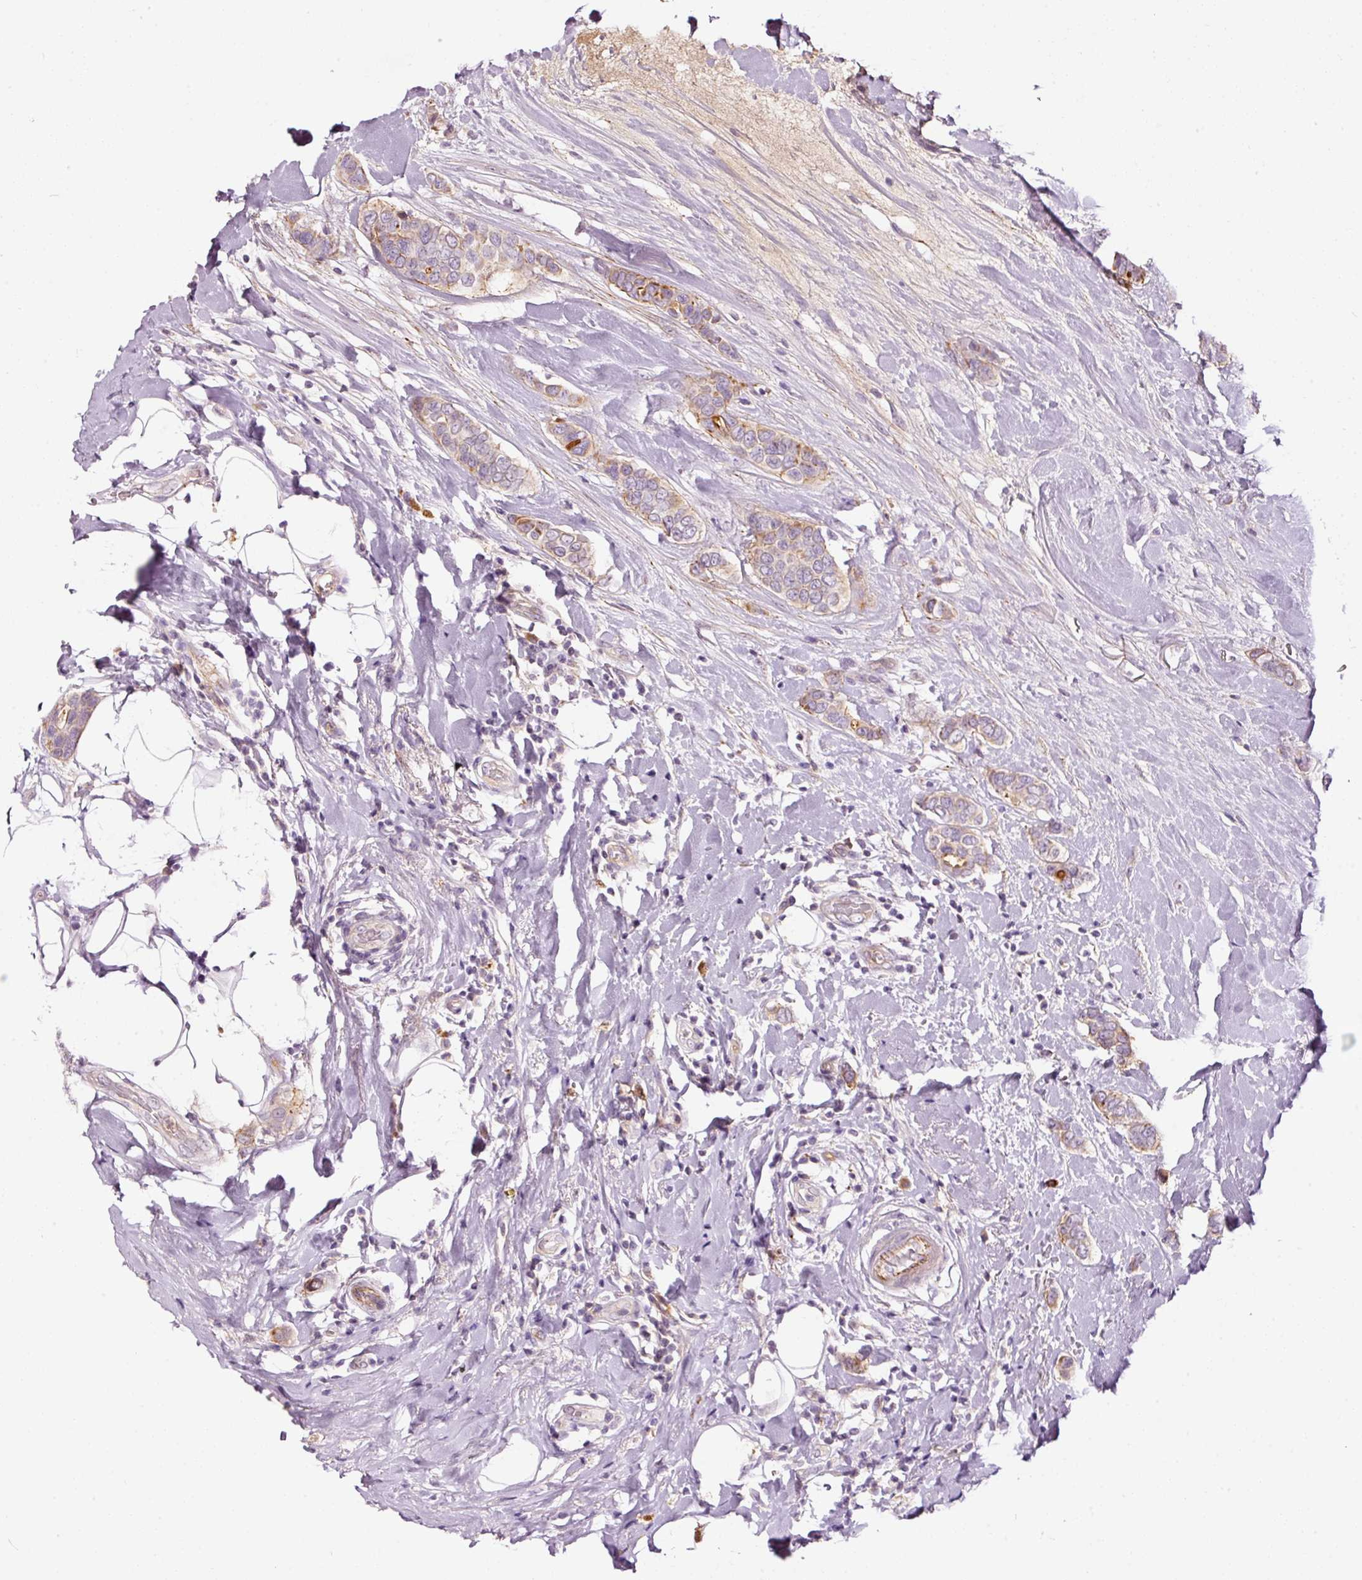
{"staining": {"intensity": "moderate", "quantity": "25%-75%", "location": "cytoplasmic/membranous"}, "tissue": "breast cancer", "cell_type": "Tumor cells", "image_type": "cancer", "snomed": [{"axis": "morphology", "description": "Lobular carcinoma"}, {"axis": "topography", "description": "Breast"}], "caption": "Immunohistochemical staining of human breast lobular carcinoma exhibits medium levels of moderate cytoplasmic/membranous staining in approximately 25%-75% of tumor cells.", "gene": "ABCB4", "patient": {"sex": "female", "age": 51}}